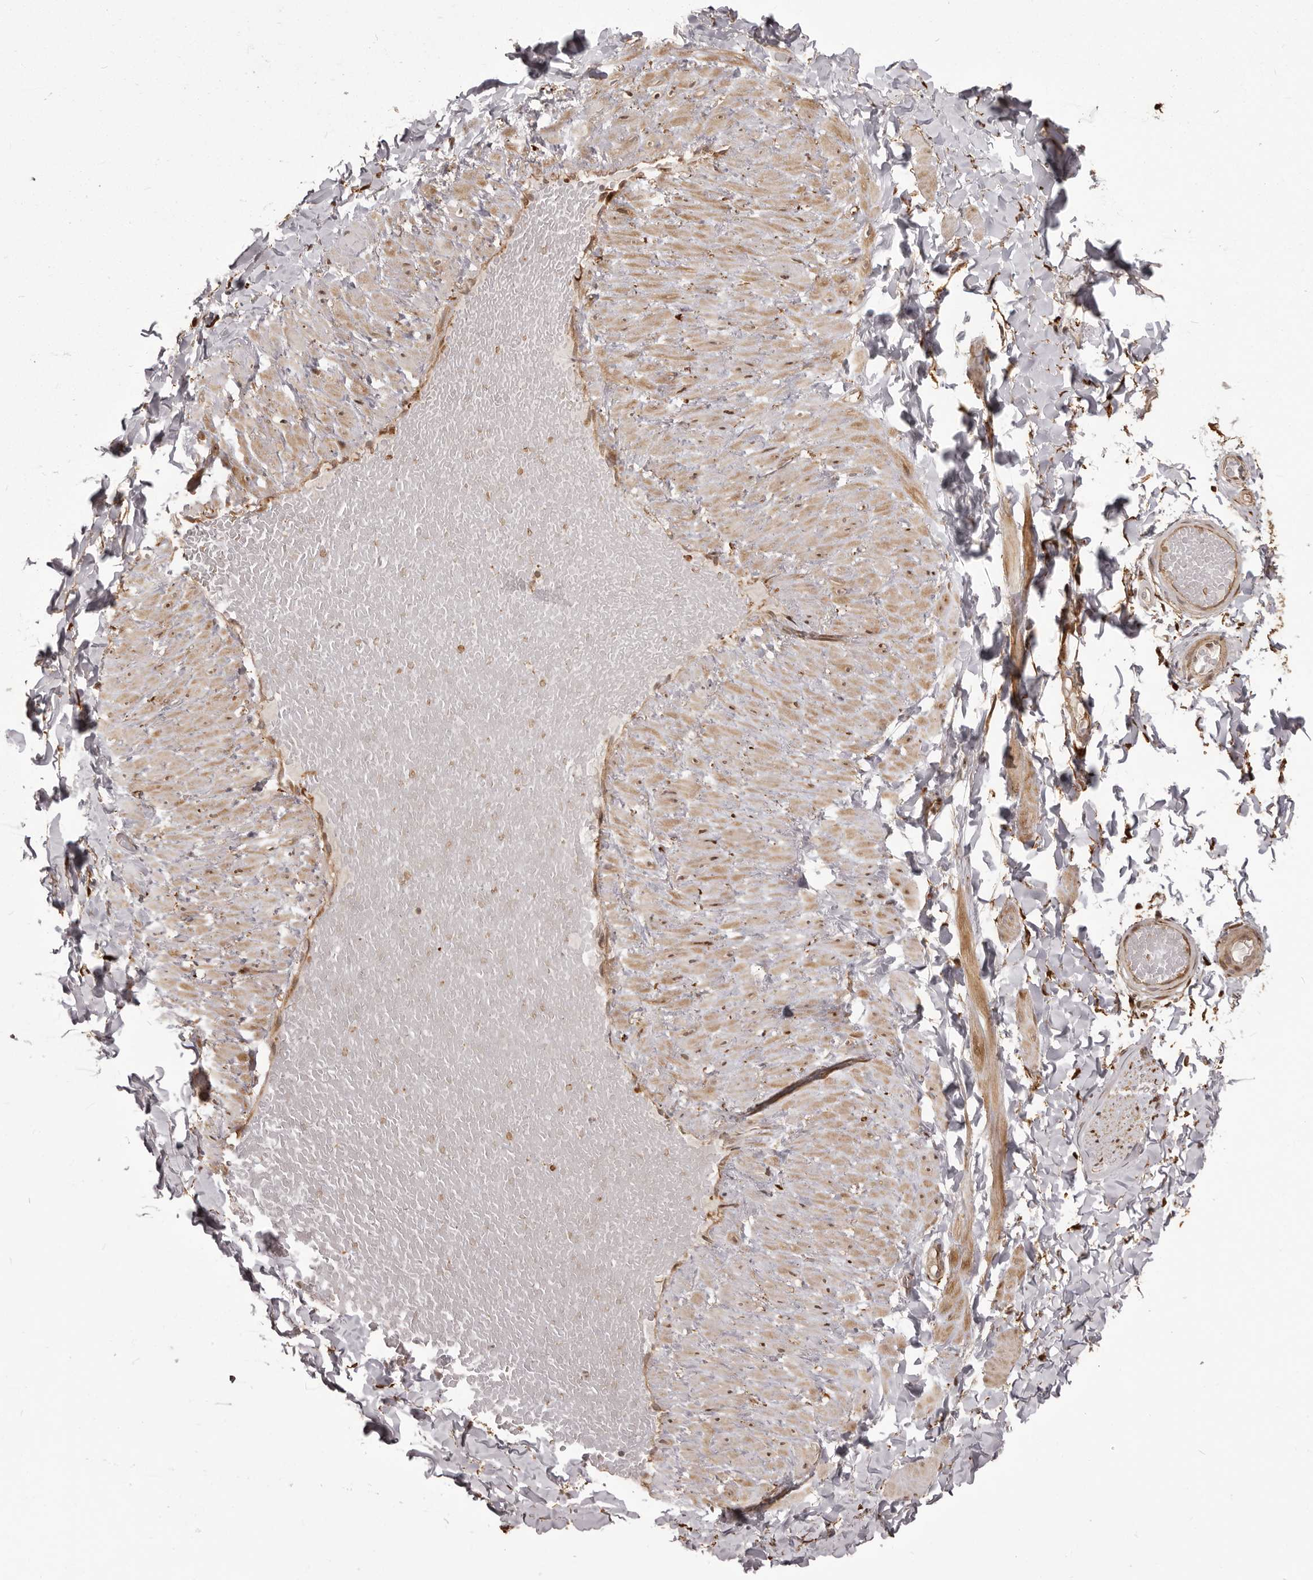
{"staining": {"intensity": "strong", "quantity": ">75%", "location": "cytoplasmic/membranous"}, "tissue": "adipose tissue", "cell_type": "Adipocytes", "image_type": "normal", "snomed": [{"axis": "morphology", "description": "Normal tissue, NOS"}, {"axis": "topography", "description": "Adipose tissue"}, {"axis": "topography", "description": "Vascular tissue"}, {"axis": "topography", "description": "Peripheral nerve tissue"}], "caption": "Protein expression analysis of benign adipose tissue shows strong cytoplasmic/membranous expression in approximately >75% of adipocytes. (DAB IHC, brown staining for protein, blue staining for nuclei).", "gene": "GFOD1", "patient": {"sex": "male", "age": 25}}